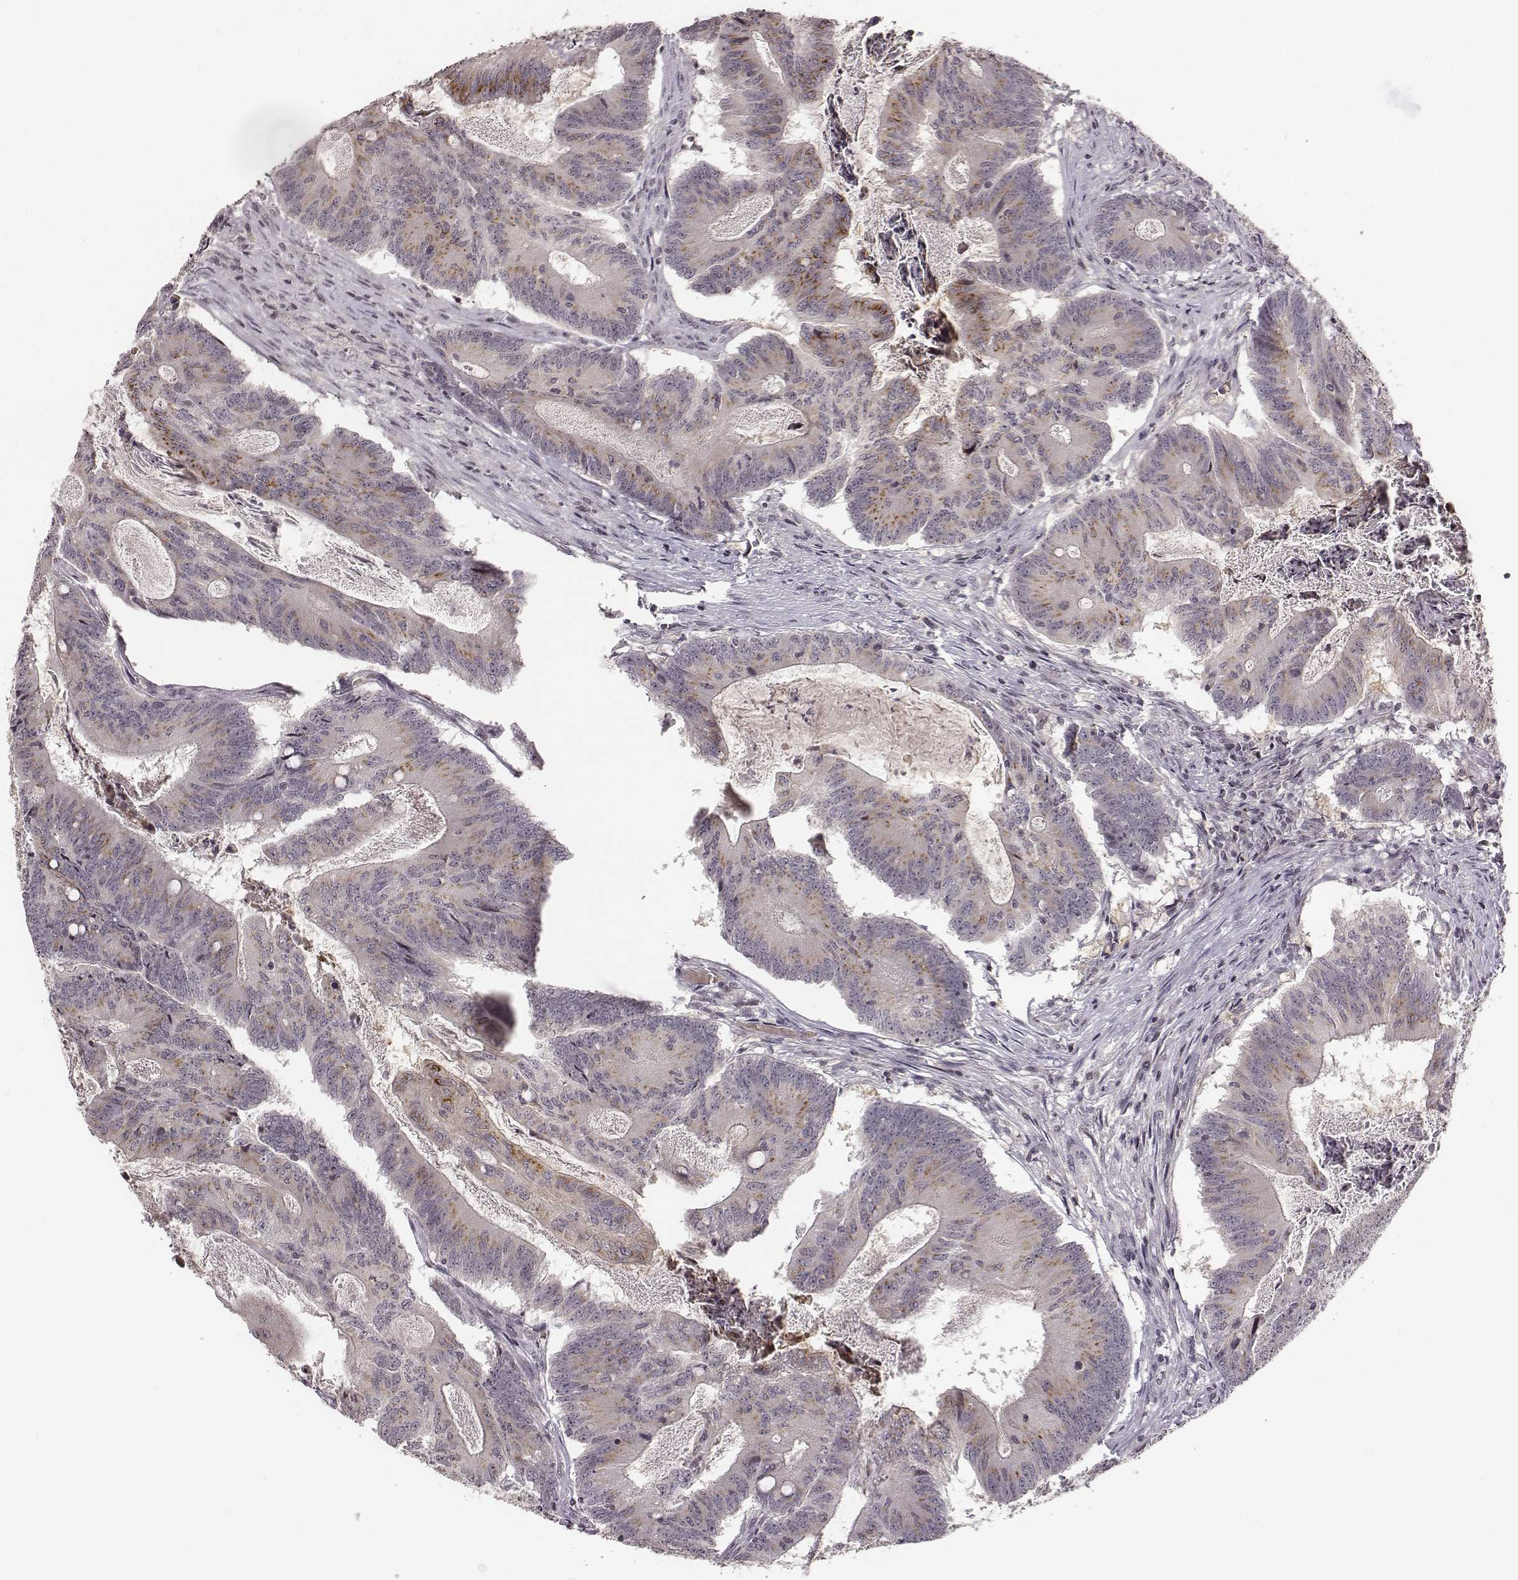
{"staining": {"intensity": "moderate", "quantity": ">75%", "location": "cytoplasmic/membranous"}, "tissue": "colorectal cancer", "cell_type": "Tumor cells", "image_type": "cancer", "snomed": [{"axis": "morphology", "description": "Adenocarcinoma, NOS"}, {"axis": "topography", "description": "Colon"}], "caption": "This photomicrograph shows colorectal adenocarcinoma stained with immunohistochemistry (IHC) to label a protein in brown. The cytoplasmic/membranous of tumor cells show moderate positivity for the protein. Nuclei are counter-stained blue.", "gene": "GRM4", "patient": {"sex": "female", "age": 70}}